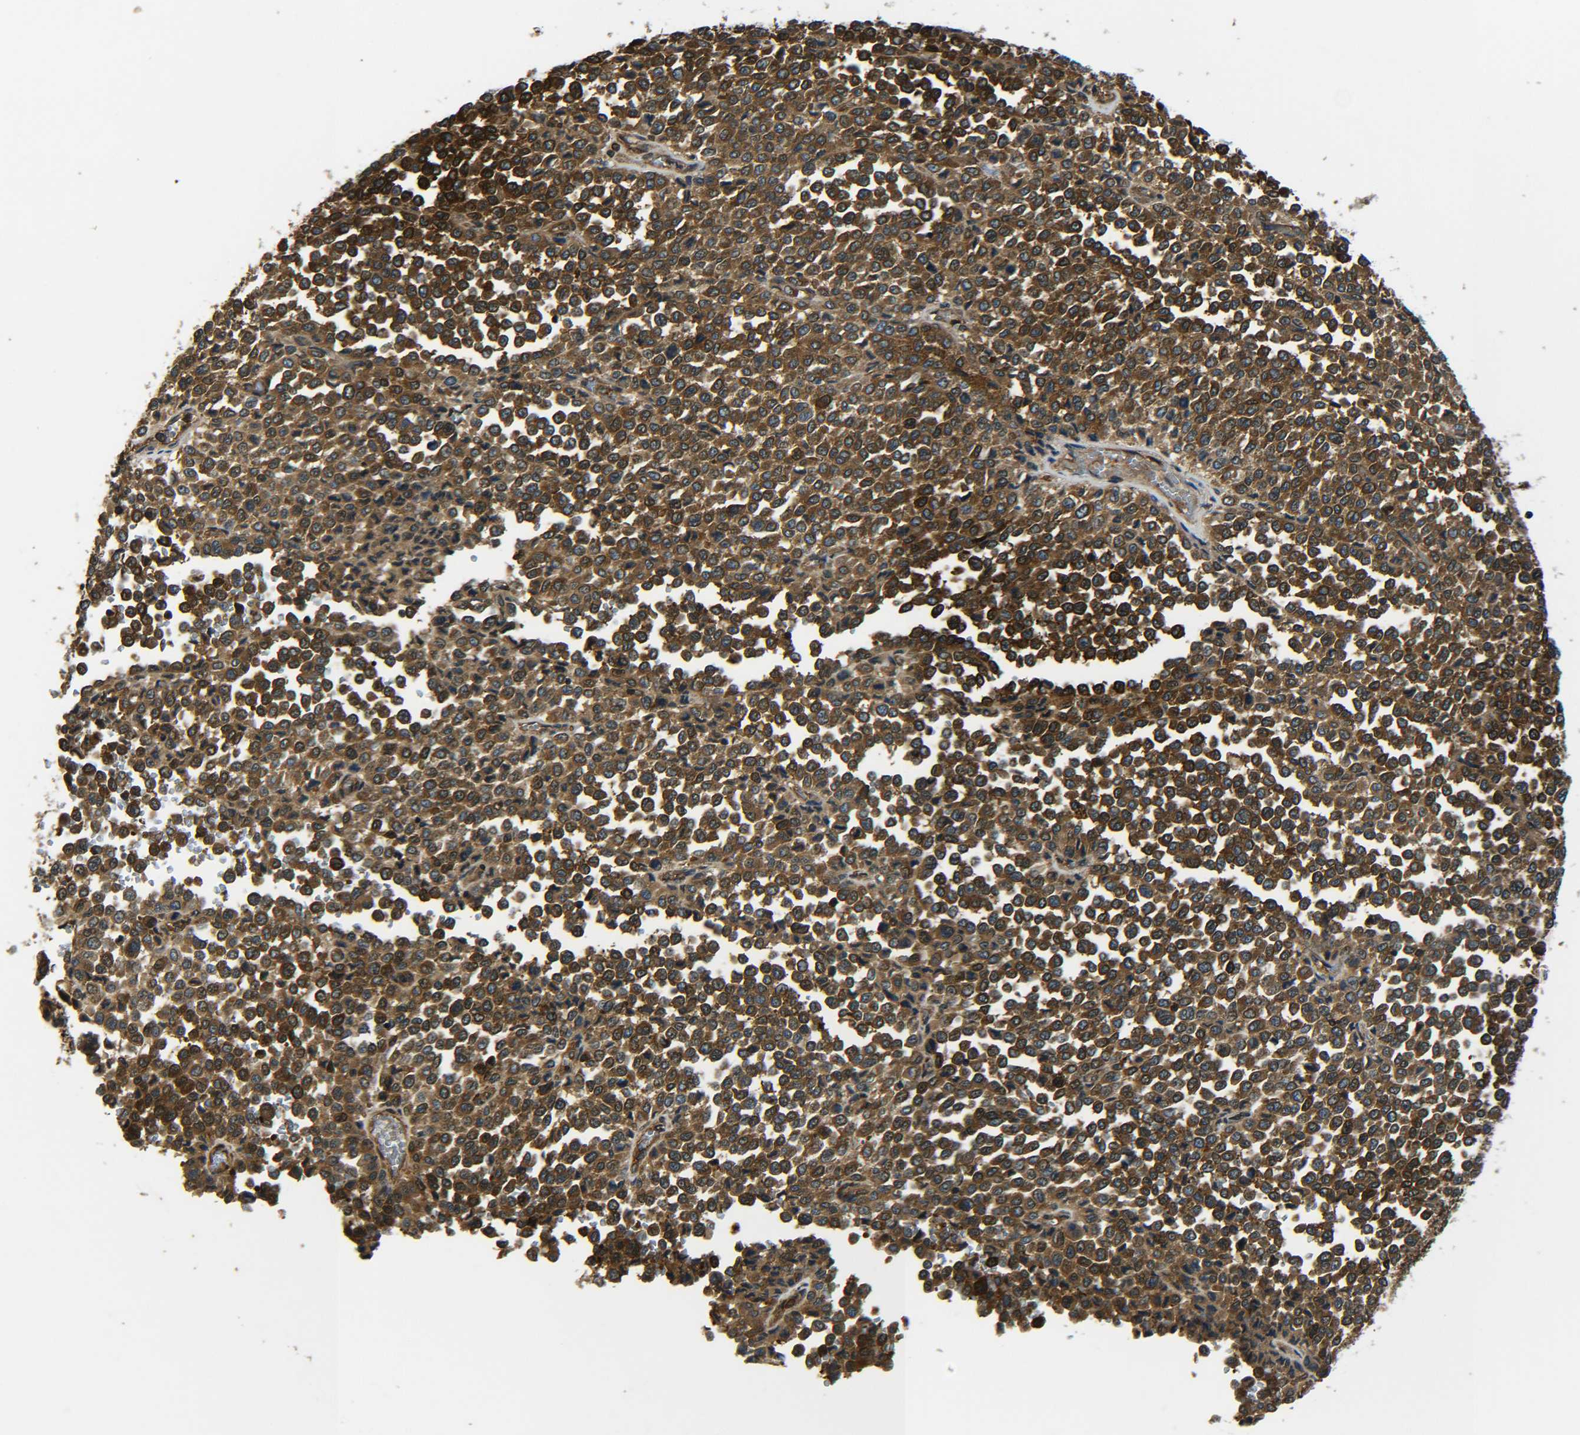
{"staining": {"intensity": "strong", "quantity": ">75%", "location": "cytoplasmic/membranous"}, "tissue": "melanoma", "cell_type": "Tumor cells", "image_type": "cancer", "snomed": [{"axis": "morphology", "description": "Malignant melanoma, Metastatic site"}, {"axis": "topography", "description": "Pancreas"}], "caption": "An IHC histopathology image of tumor tissue is shown. Protein staining in brown labels strong cytoplasmic/membranous positivity in melanoma within tumor cells. (IHC, brightfield microscopy, high magnification).", "gene": "PREB", "patient": {"sex": "female", "age": 30}}